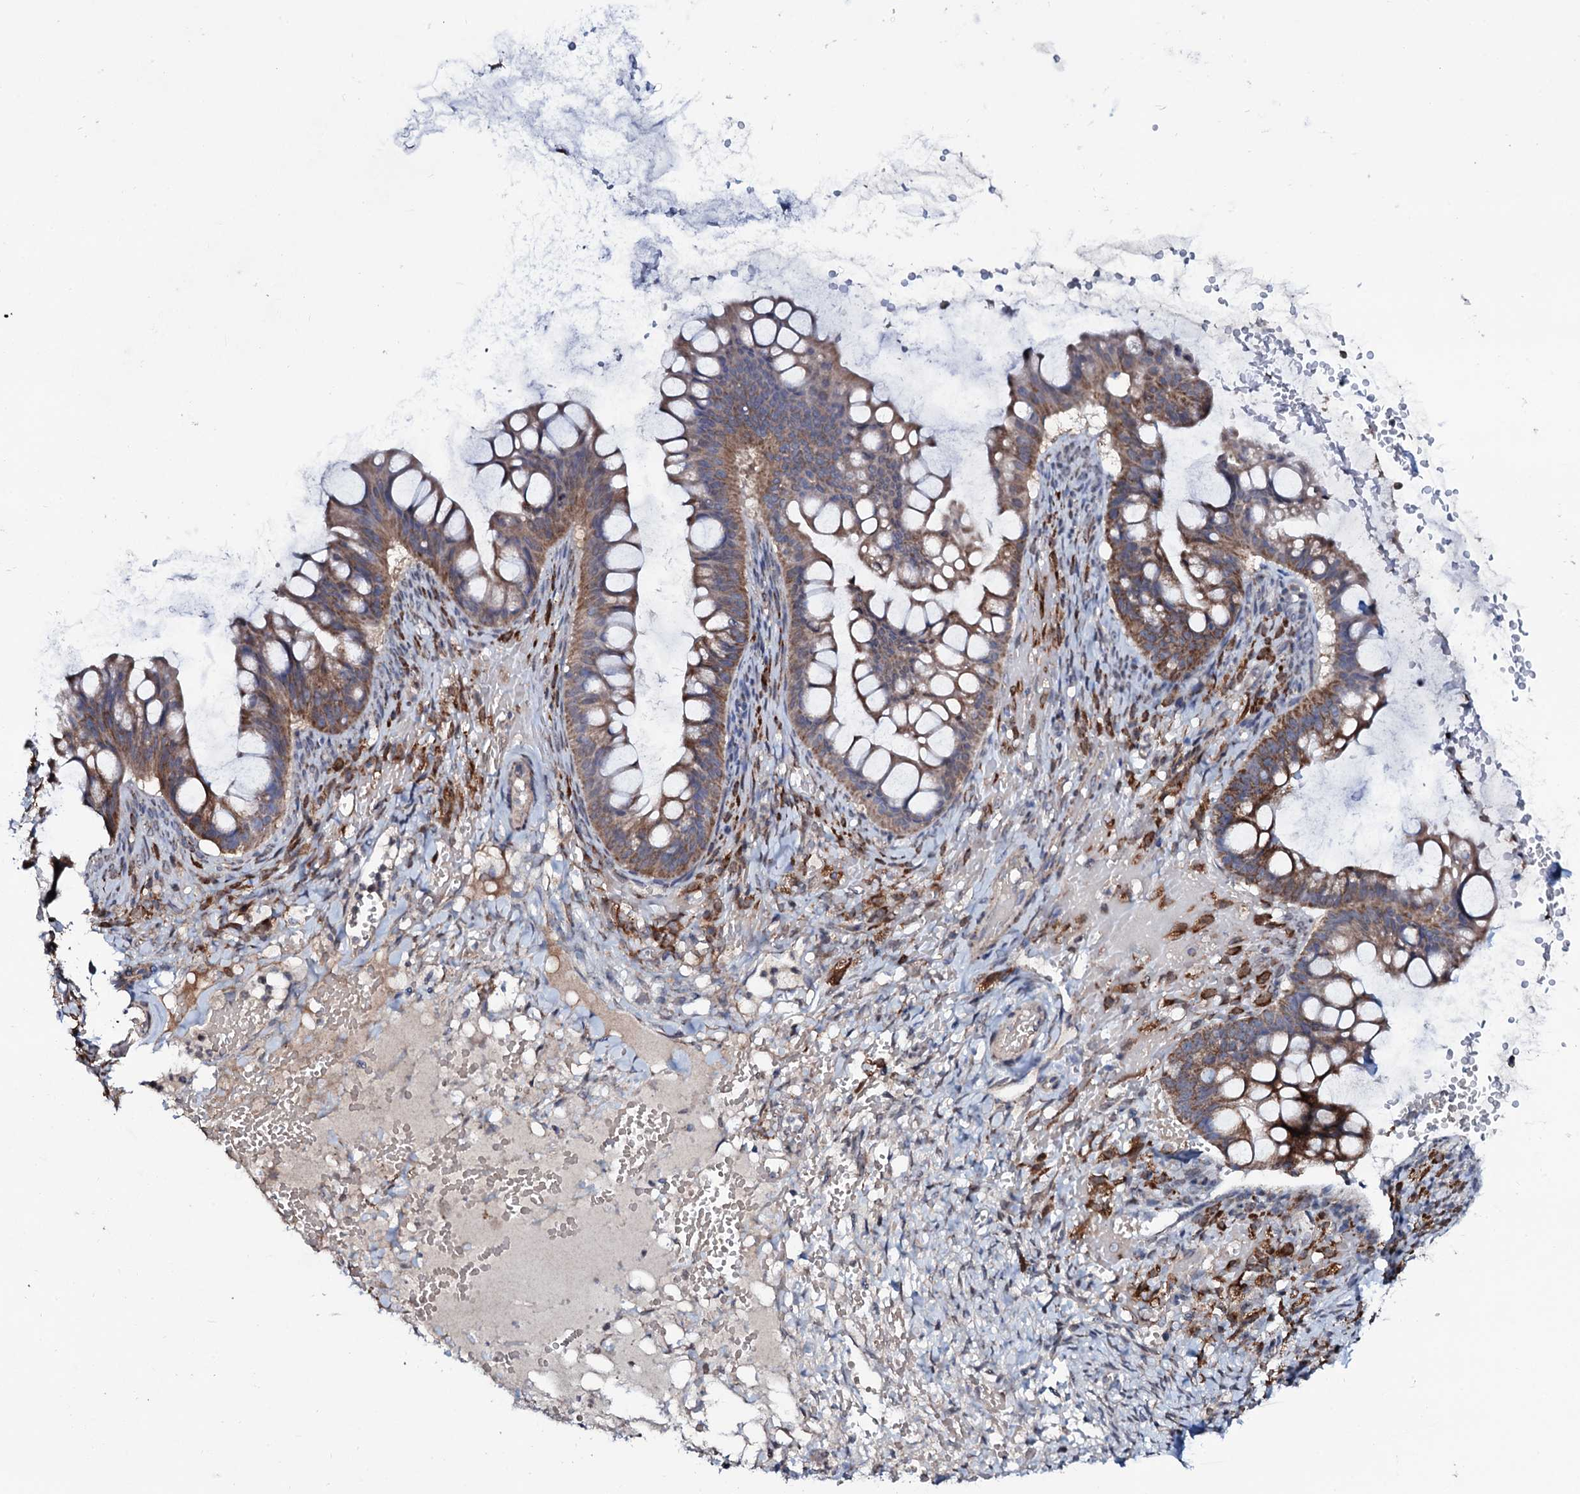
{"staining": {"intensity": "moderate", "quantity": ">75%", "location": "cytoplasmic/membranous"}, "tissue": "ovarian cancer", "cell_type": "Tumor cells", "image_type": "cancer", "snomed": [{"axis": "morphology", "description": "Cystadenocarcinoma, mucinous, NOS"}, {"axis": "topography", "description": "Ovary"}], "caption": "Protein expression analysis of ovarian cancer (mucinous cystadenocarcinoma) demonstrates moderate cytoplasmic/membranous positivity in about >75% of tumor cells. Nuclei are stained in blue.", "gene": "PPP1R3D", "patient": {"sex": "female", "age": 73}}